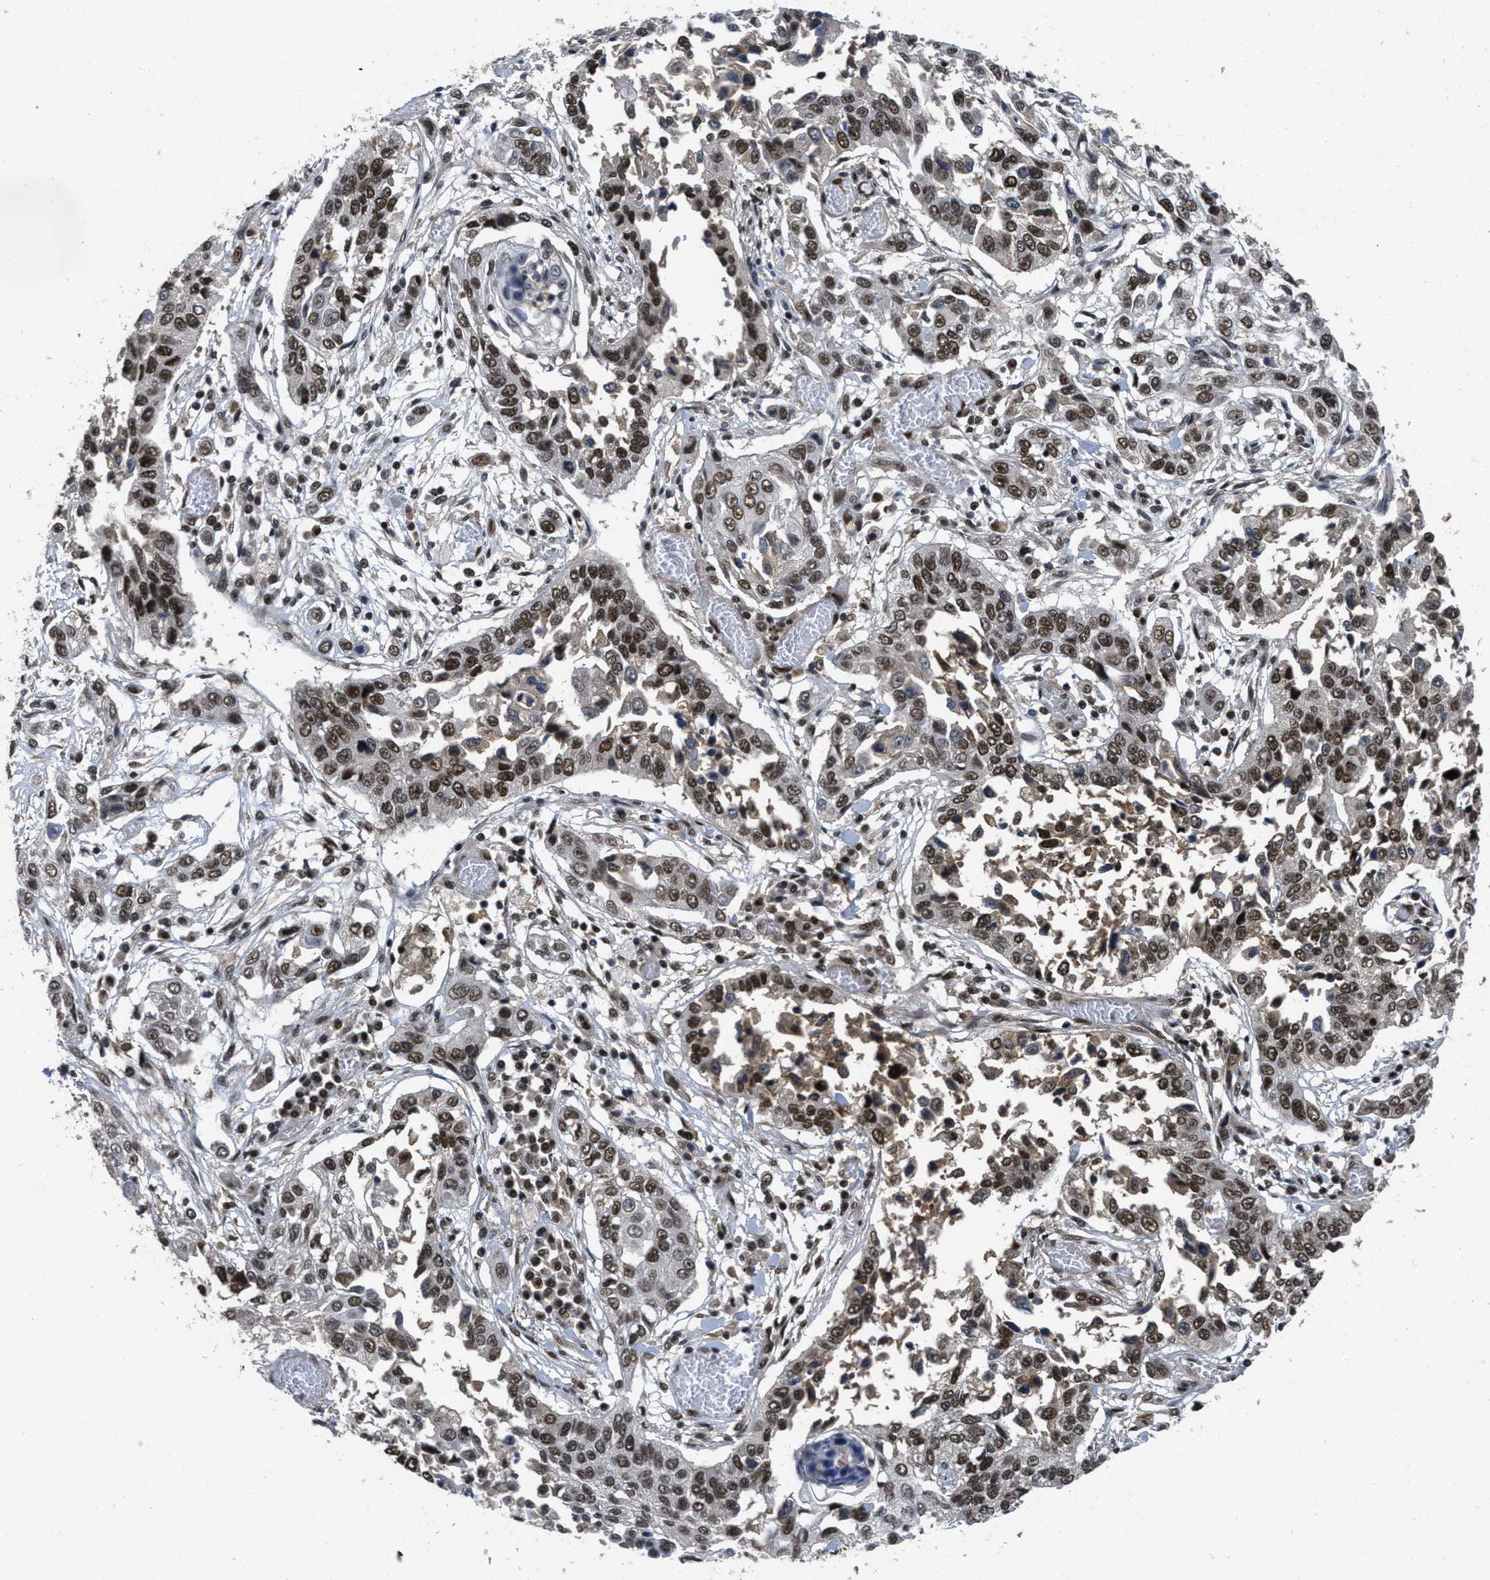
{"staining": {"intensity": "strong", "quantity": ">75%", "location": "nuclear"}, "tissue": "lung cancer", "cell_type": "Tumor cells", "image_type": "cancer", "snomed": [{"axis": "morphology", "description": "Squamous cell carcinoma, NOS"}, {"axis": "topography", "description": "Lung"}], "caption": "This micrograph displays immunohistochemistry (IHC) staining of squamous cell carcinoma (lung), with high strong nuclear staining in approximately >75% of tumor cells.", "gene": "CUL4B", "patient": {"sex": "male", "age": 71}}